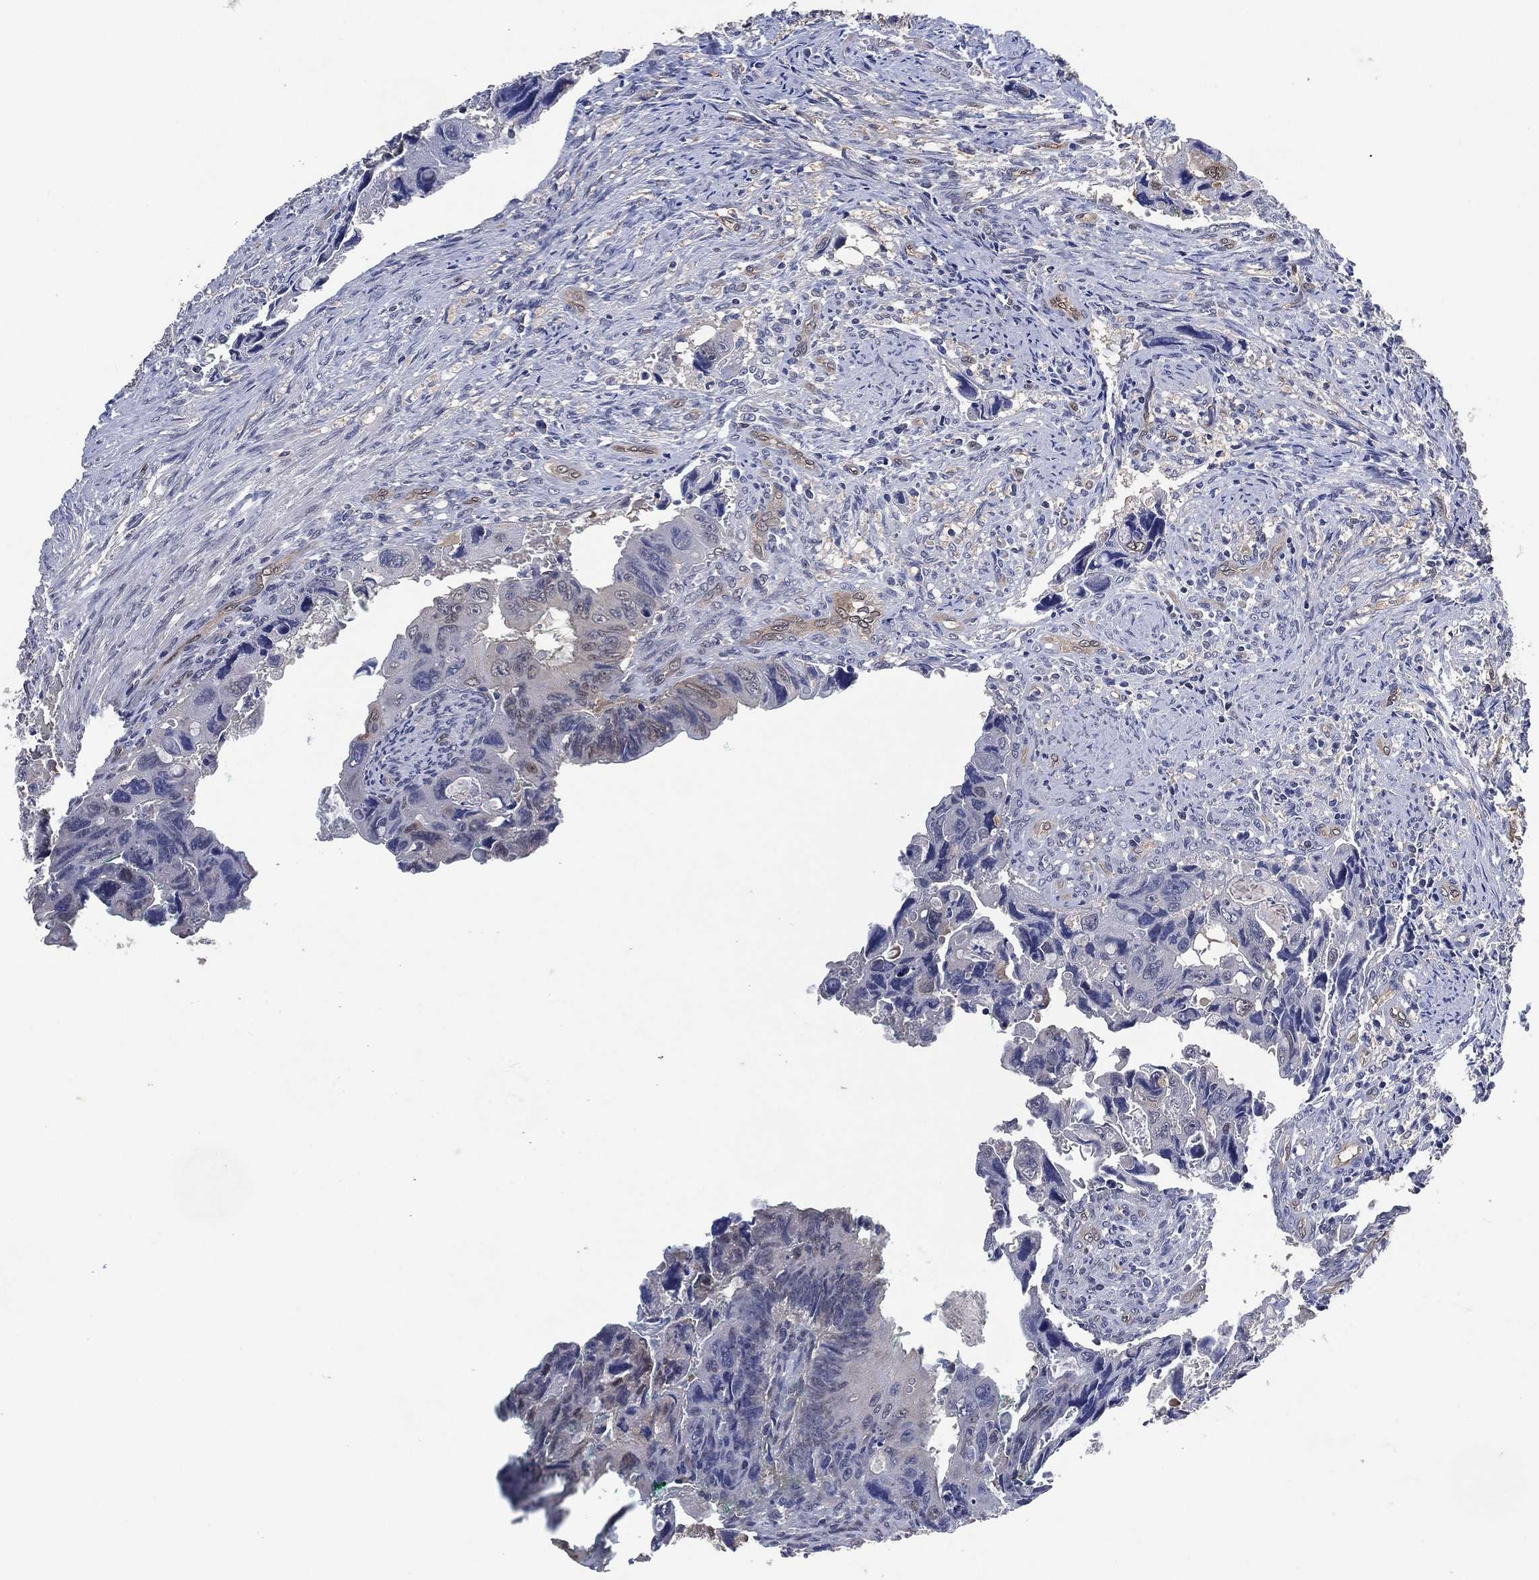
{"staining": {"intensity": "negative", "quantity": "none", "location": "none"}, "tissue": "colorectal cancer", "cell_type": "Tumor cells", "image_type": "cancer", "snomed": [{"axis": "morphology", "description": "Adenocarcinoma, NOS"}, {"axis": "topography", "description": "Rectum"}], "caption": "High power microscopy micrograph of an immunohistochemistry micrograph of colorectal adenocarcinoma, revealing no significant positivity in tumor cells.", "gene": "AK1", "patient": {"sex": "male", "age": 62}}